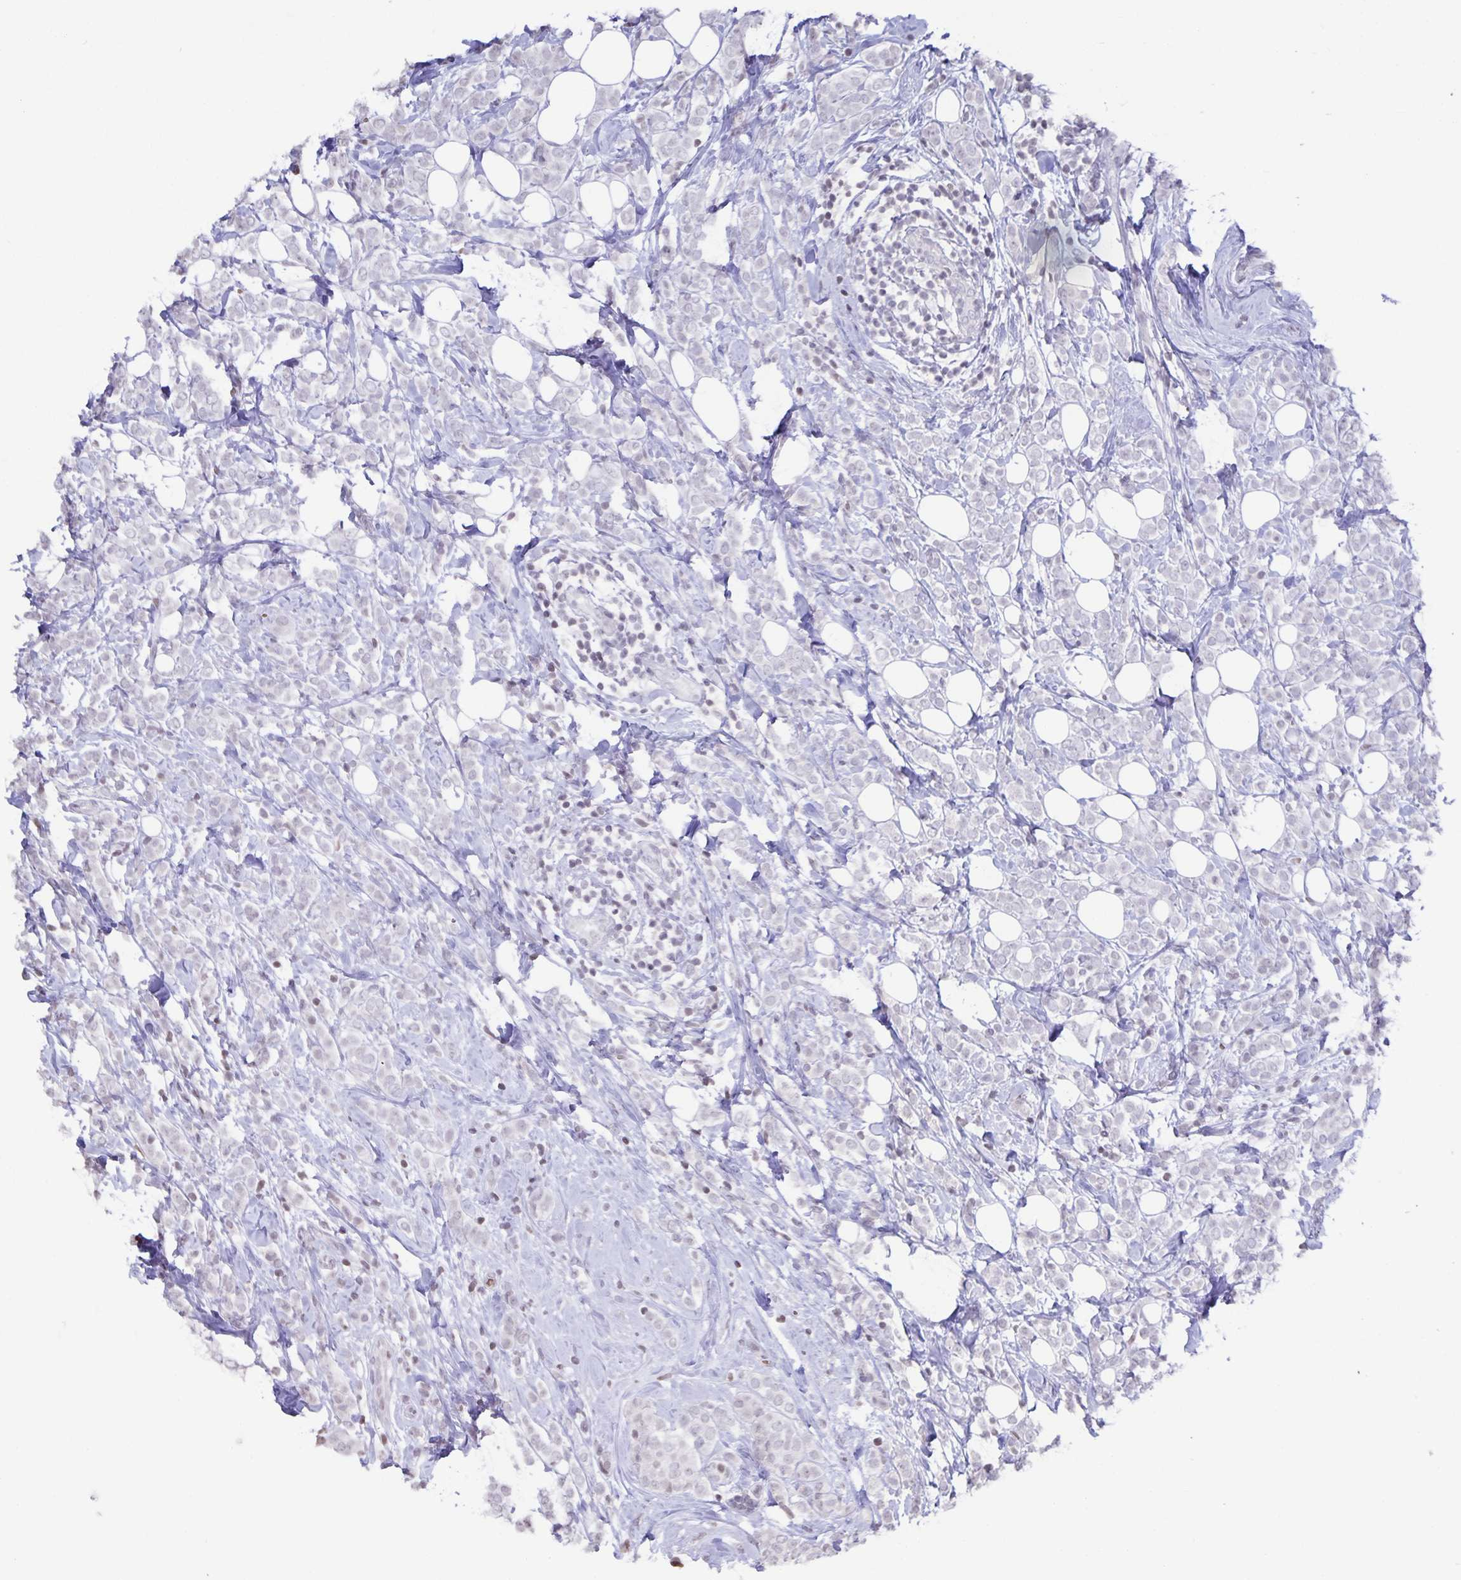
{"staining": {"intensity": "negative", "quantity": "none", "location": "none"}, "tissue": "breast cancer", "cell_type": "Tumor cells", "image_type": "cancer", "snomed": [{"axis": "morphology", "description": "Lobular carcinoma"}, {"axis": "topography", "description": "Breast"}], "caption": "This is an immunohistochemistry (IHC) image of breast lobular carcinoma. There is no positivity in tumor cells.", "gene": "AQP4", "patient": {"sex": "female", "age": 49}}